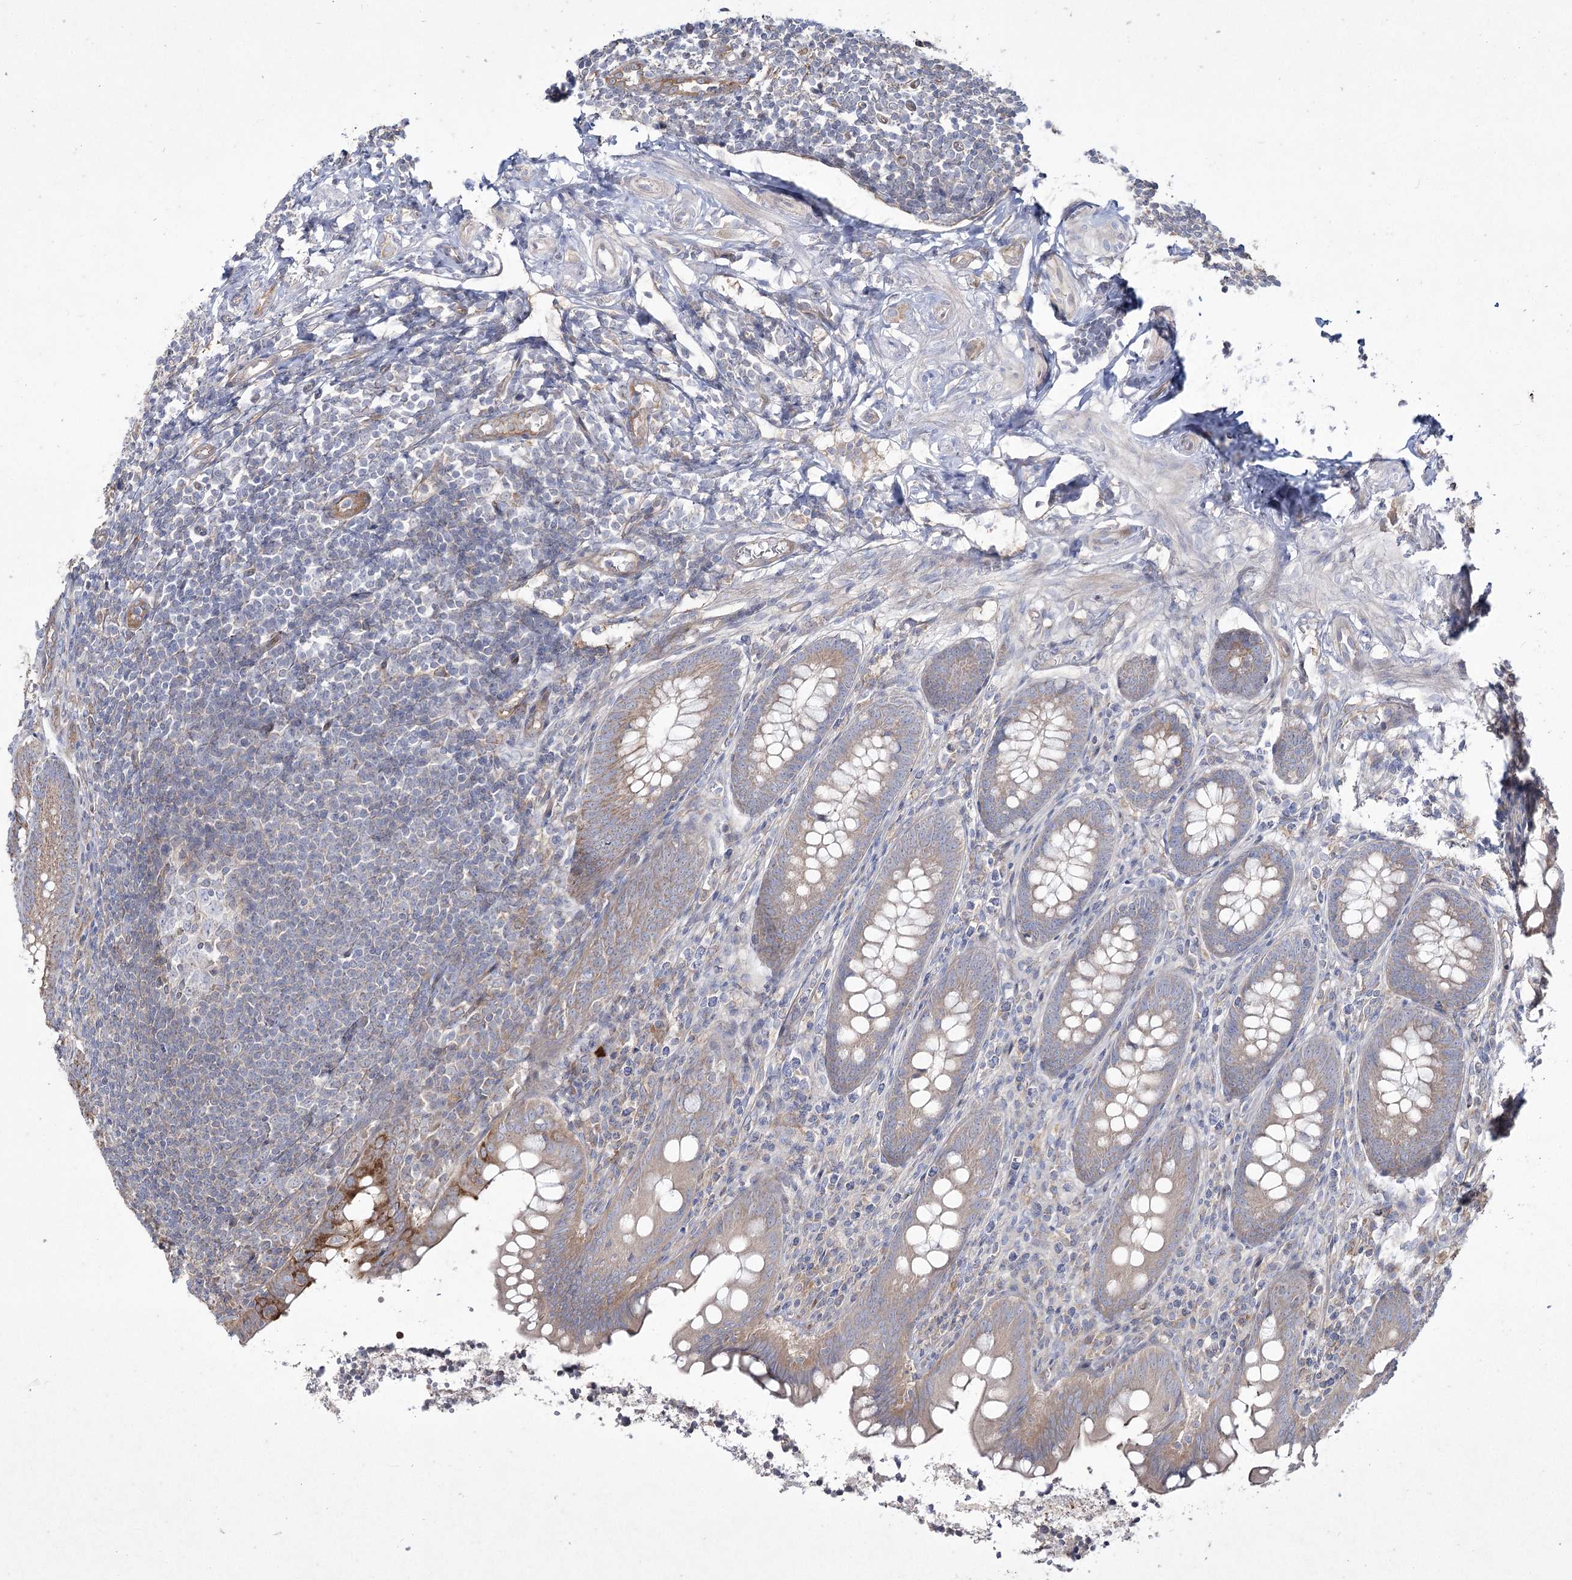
{"staining": {"intensity": "moderate", "quantity": "25%-75%", "location": "cytoplasmic/membranous"}, "tissue": "appendix", "cell_type": "Glandular cells", "image_type": "normal", "snomed": [{"axis": "morphology", "description": "Normal tissue, NOS"}, {"axis": "topography", "description": "Appendix"}], "caption": "A brown stain shows moderate cytoplasmic/membranous positivity of a protein in glandular cells of normal appendix.", "gene": "SH3TC1", "patient": {"sex": "female", "age": 33}}